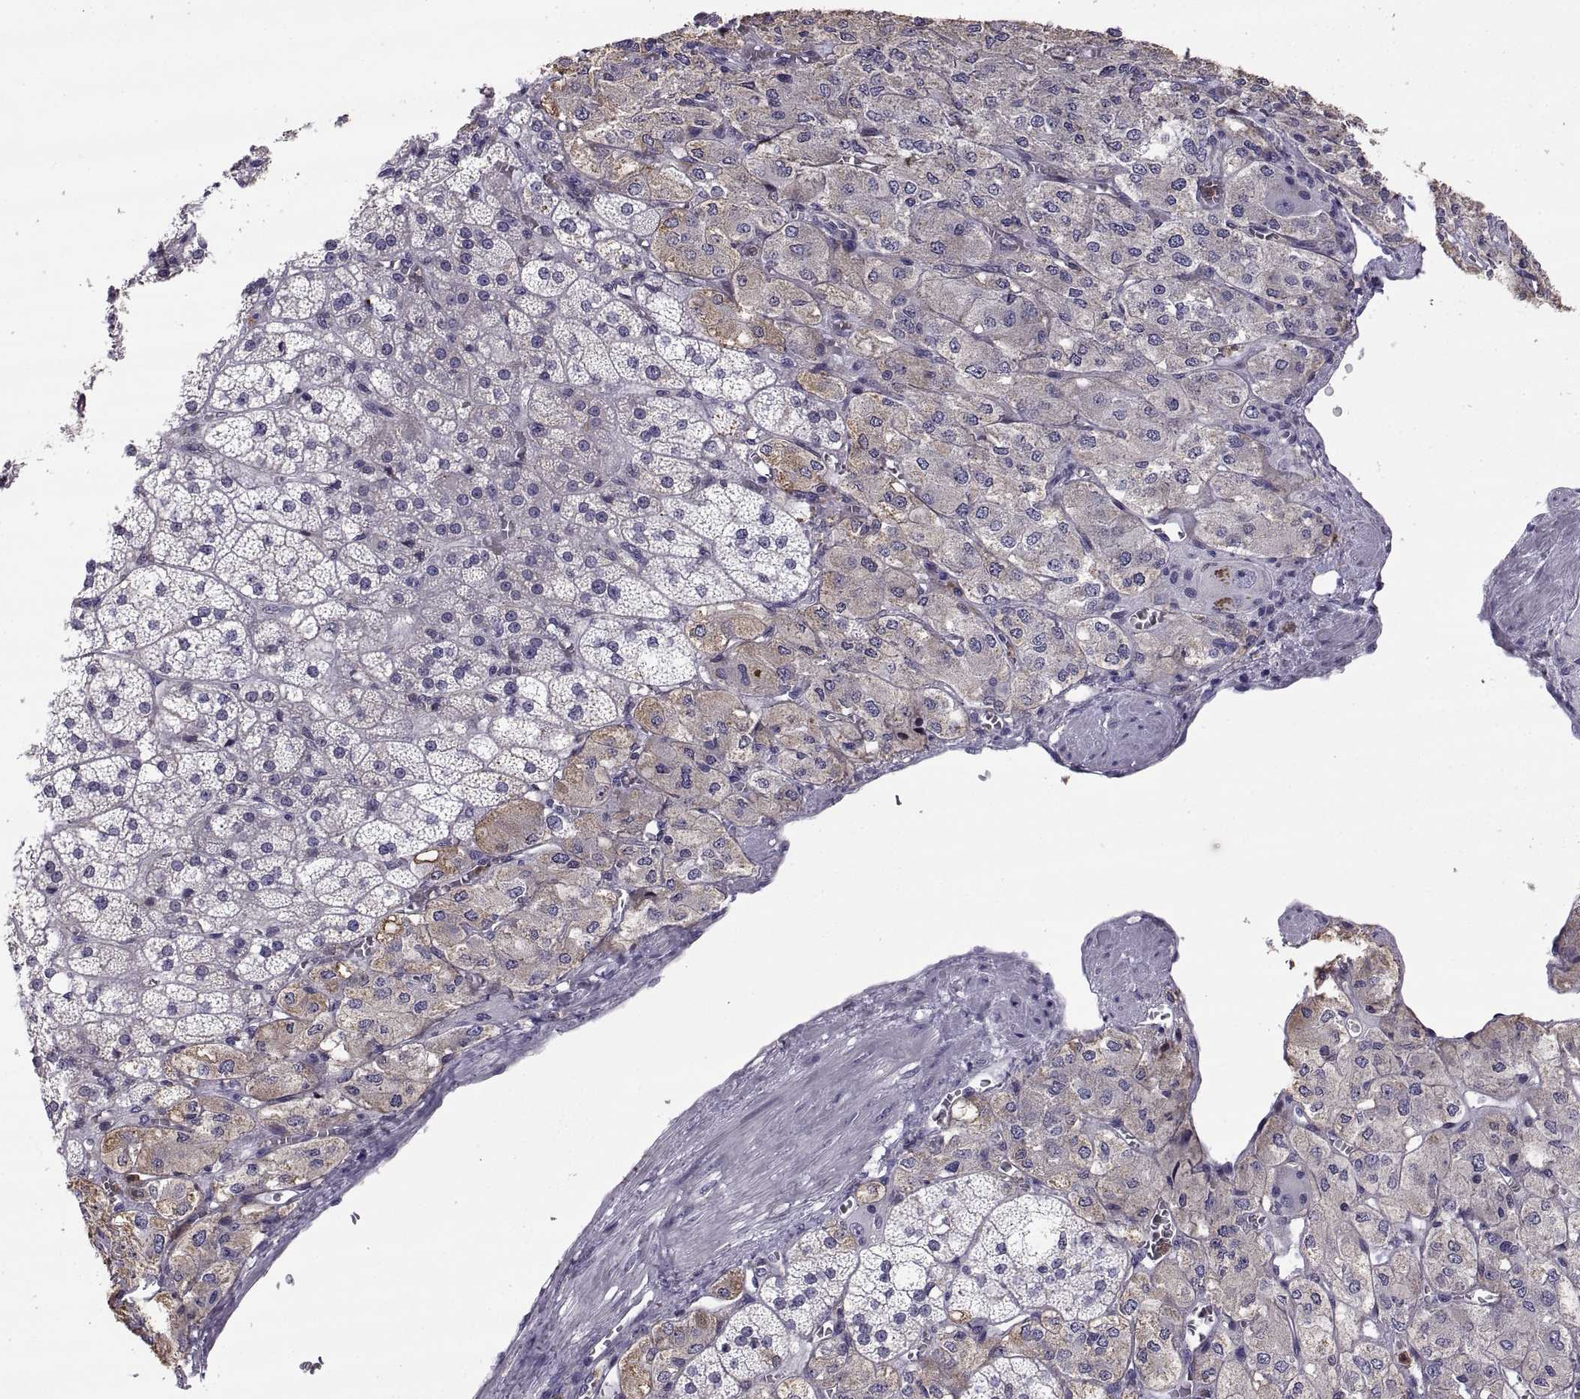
{"staining": {"intensity": "negative", "quantity": "none", "location": "none"}, "tissue": "adrenal gland", "cell_type": "Glandular cells", "image_type": "normal", "snomed": [{"axis": "morphology", "description": "Normal tissue, NOS"}, {"axis": "topography", "description": "Adrenal gland"}], "caption": "The immunohistochemistry (IHC) histopathology image has no significant staining in glandular cells of adrenal gland.", "gene": "DOK3", "patient": {"sex": "female", "age": 60}}